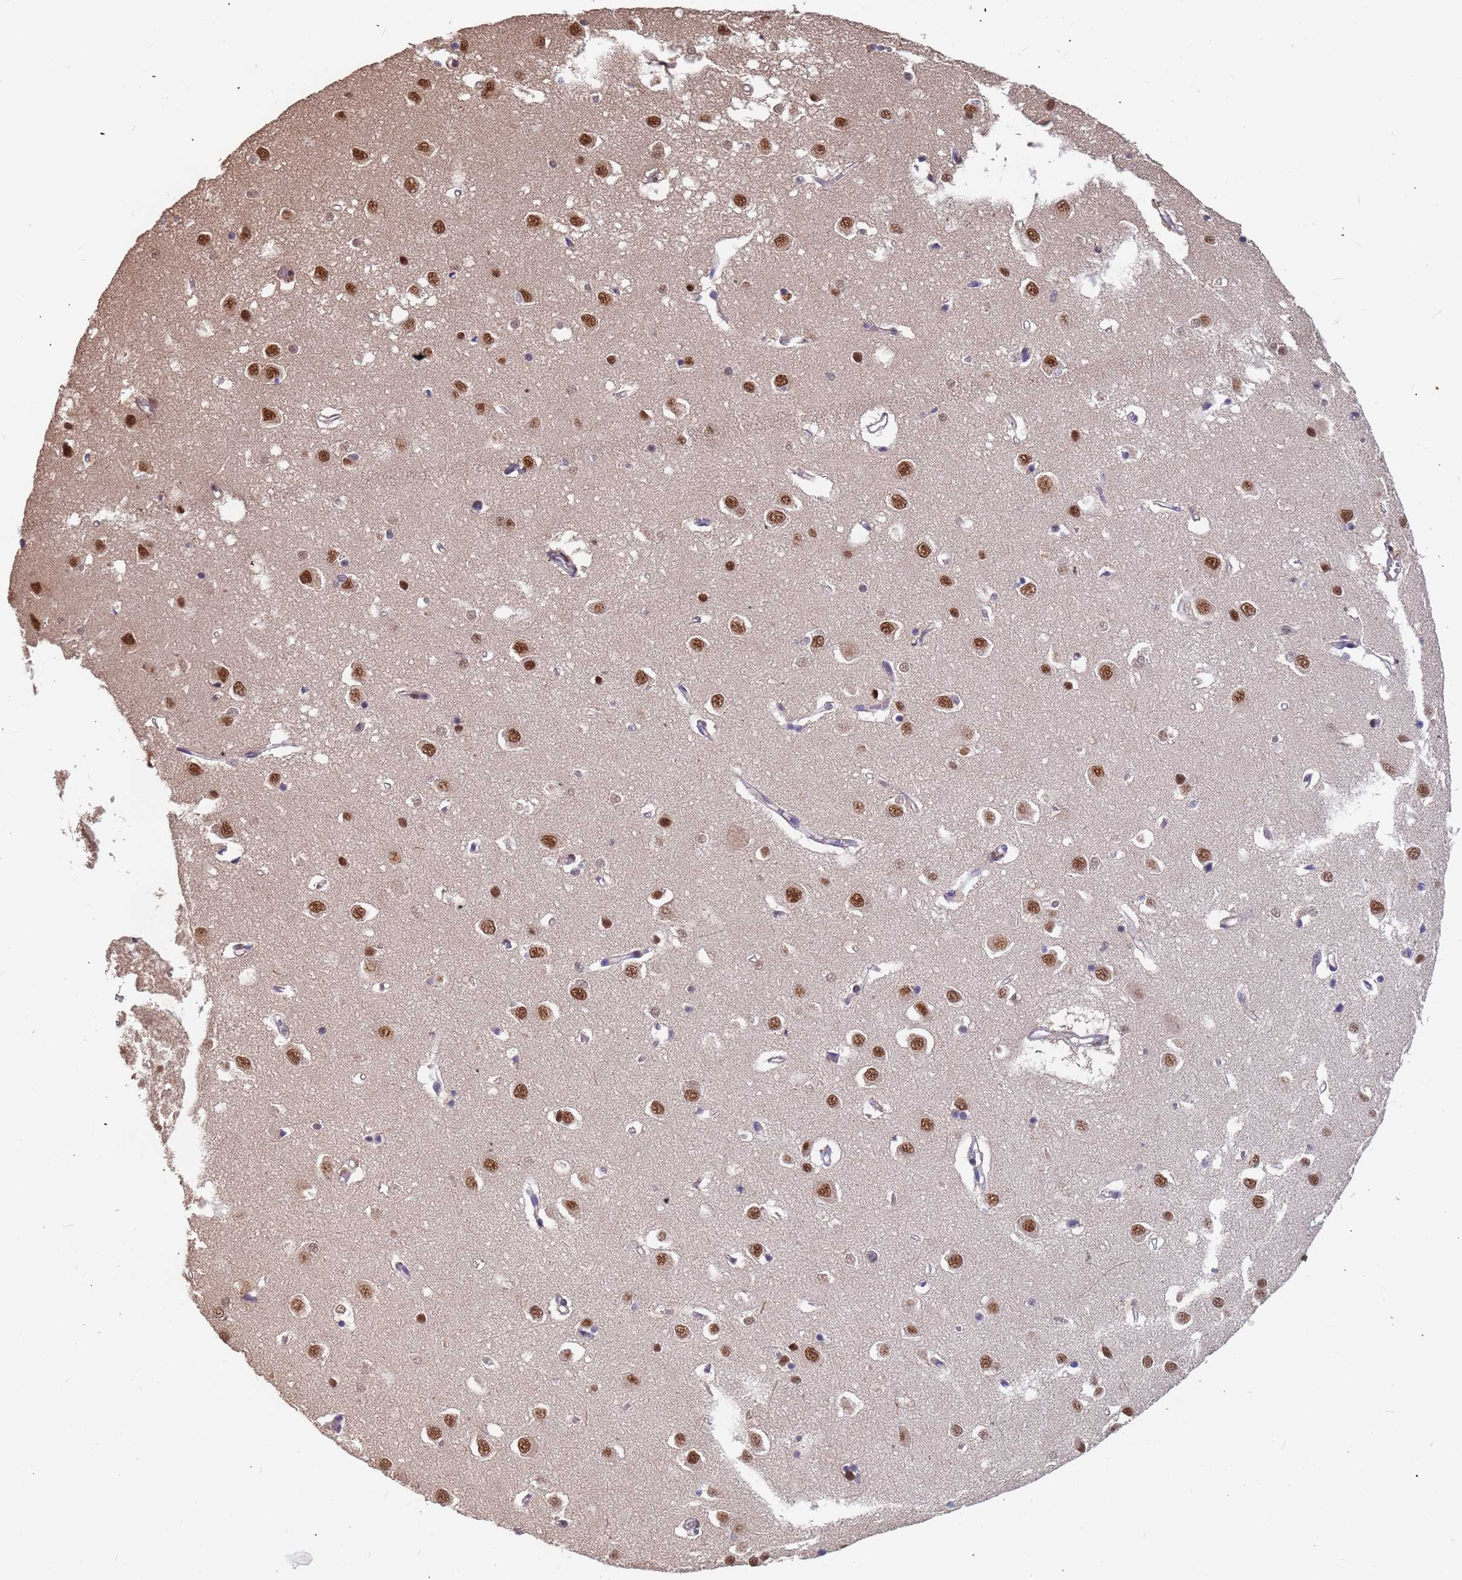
{"staining": {"intensity": "negative", "quantity": "none", "location": "none"}, "tissue": "cerebral cortex", "cell_type": "Endothelial cells", "image_type": "normal", "snomed": [{"axis": "morphology", "description": "Normal tissue, NOS"}, {"axis": "topography", "description": "Cerebral cortex"}], "caption": "Cerebral cortex stained for a protein using IHC demonstrates no expression endothelial cells.", "gene": "DENND2B", "patient": {"sex": "female", "age": 64}}